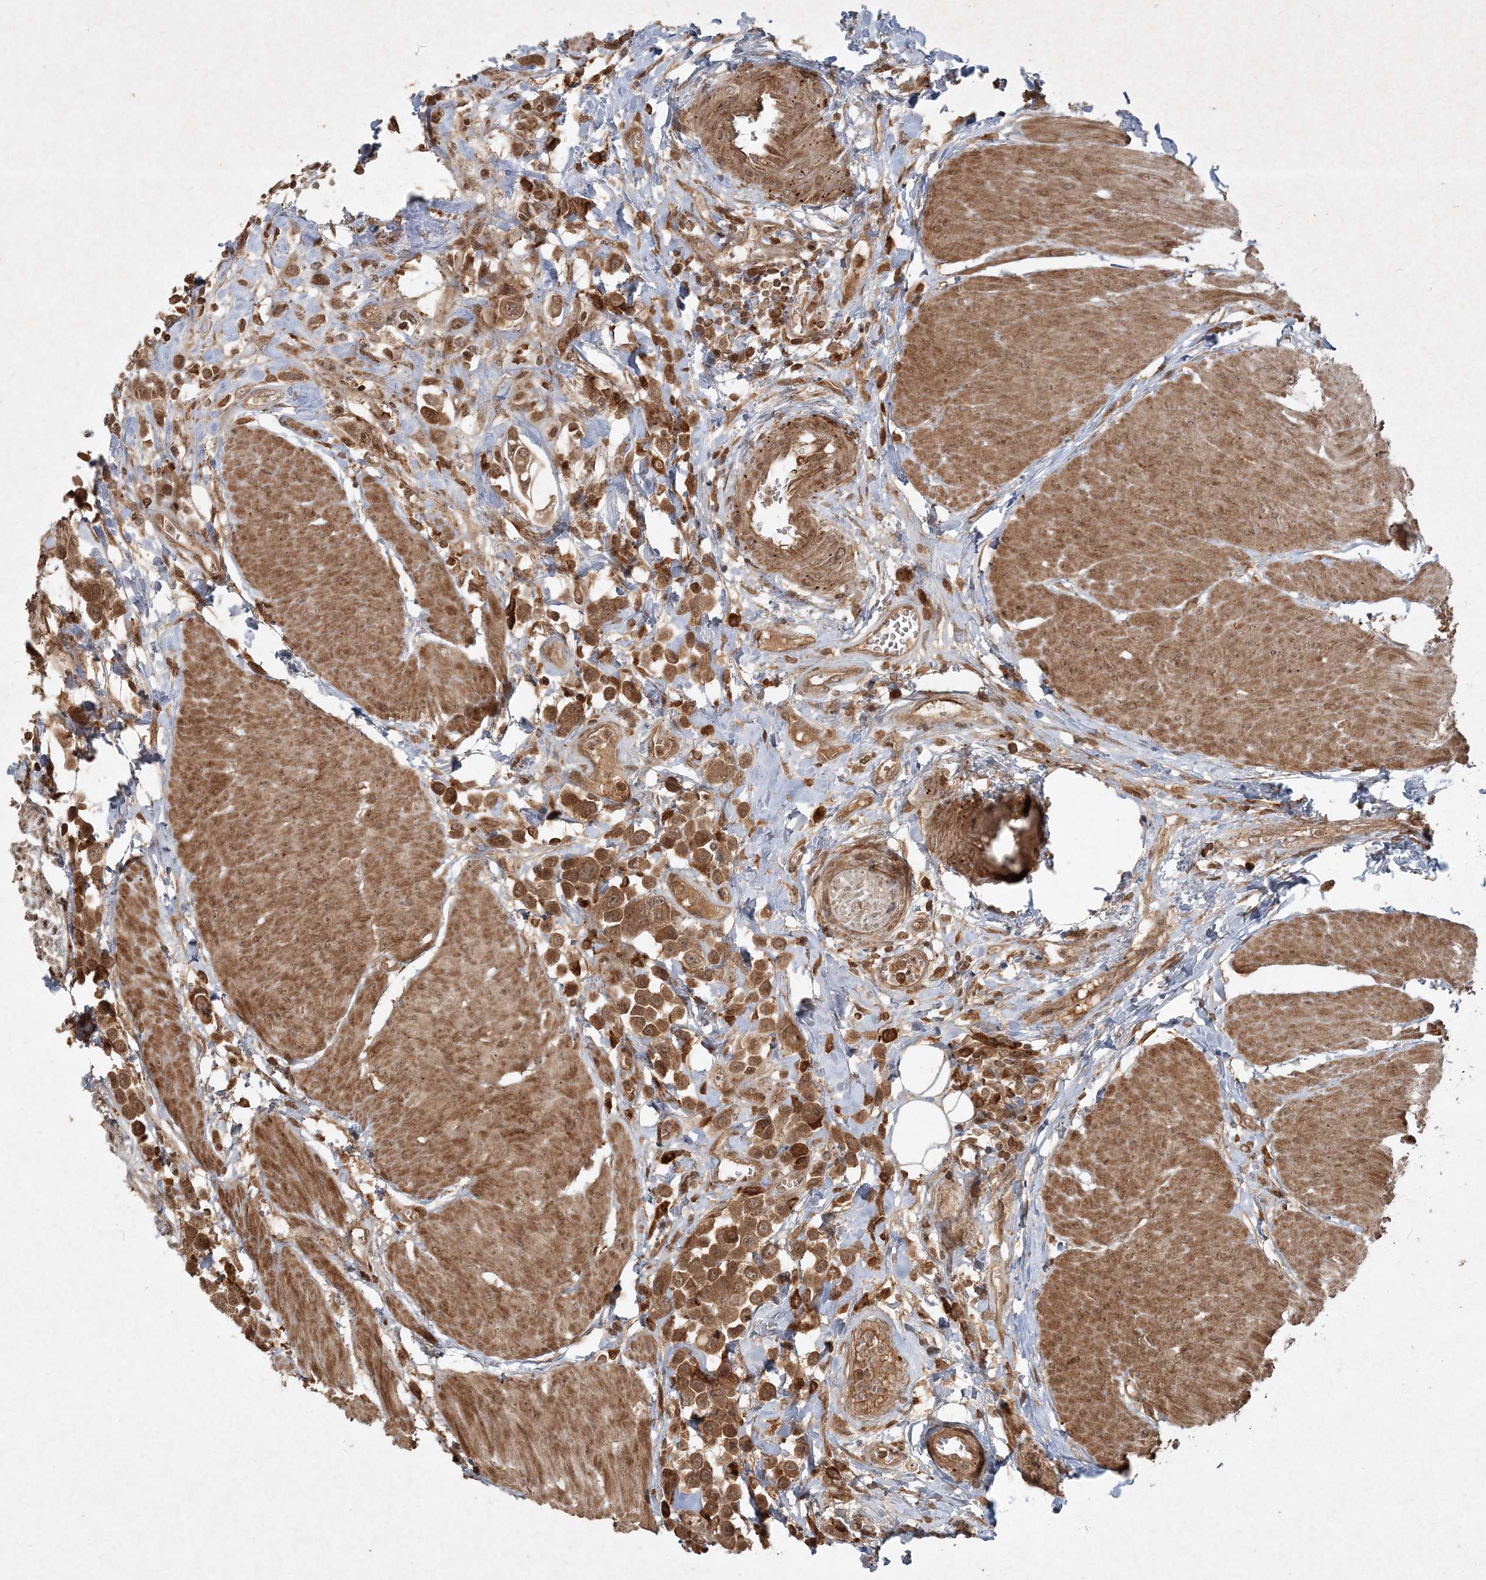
{"staining": {"intensity": "moderate", "quantity": ">75%", "location": "cytoplasmic/membranous"}, "tissue": "urothelial cancer", "cell_type": "Tumor cells", "image_type": "cancer", "snomed": [{"axis": "morphology", "description": "Urothelial carcinoma, High grade"}, {"axis": "topography", "description": "Urinary bladder"}], "caption": "Protein staining reveals moderate cytoplasmic/membranous positivity in approximately >75% of tumor cells in urothelial carcinoma (high-grade). Immunohistochemistry (ihc) stains the protein of interest in brown and the nuclei are stained blue.", "gene": "NARS1", "patient": {"sex": "male", "age": 50}}